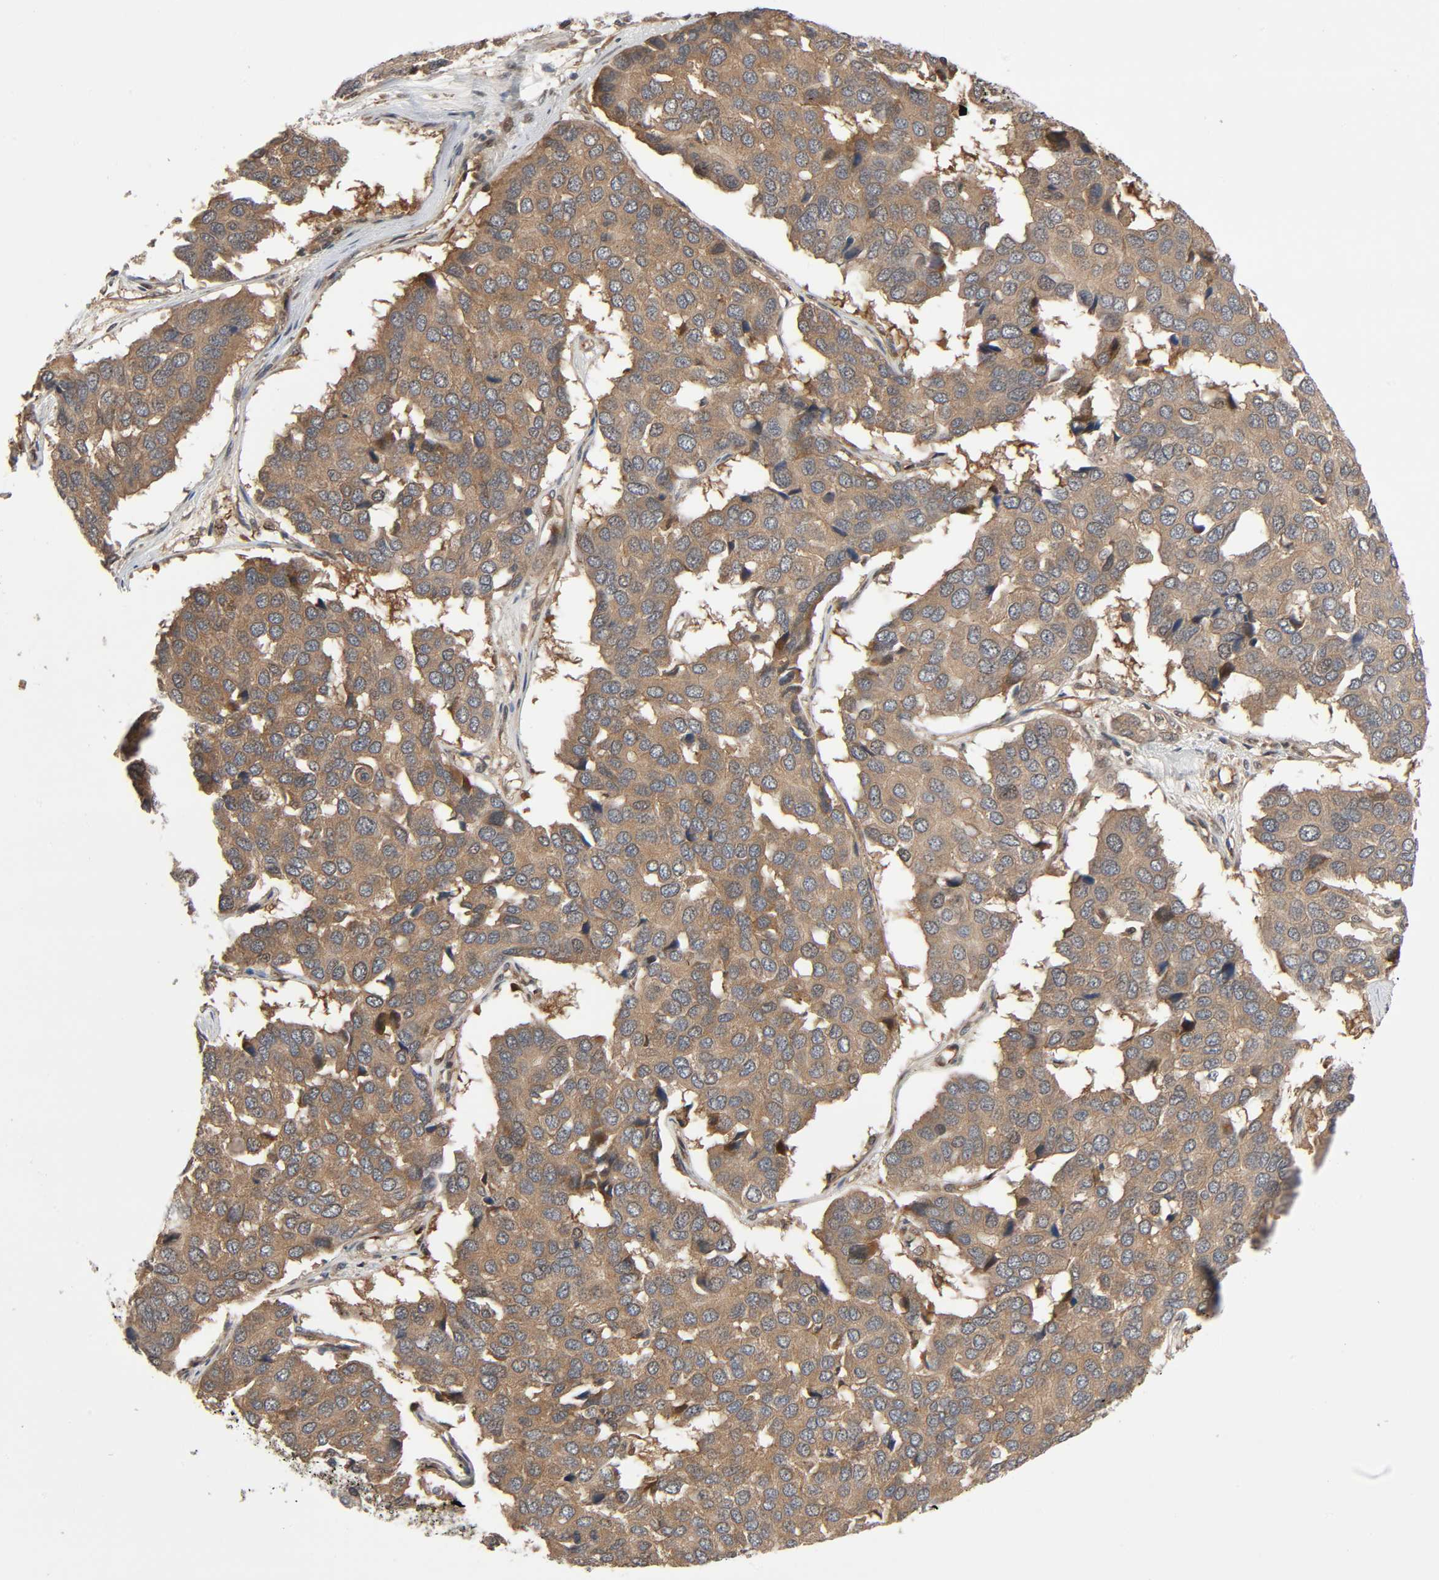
{"staining": {"intensity": "weak", "quantity": ">75%", "location": "cytoplasmic/membranous"}, "tissue": "pancreatic cancer", "cell_type": "Tumor cells", "image_type": "cancer", "snomed": [{"axis": "morphology", "description": "Adenocarcinoma, NOS"}, {"axis": "topography", "description": "Pancreas"}], "caption": "A brown stain highlights weak cytoplasmic/membranous positivity of a protein in human pancreatic cancer (adenocarcinoma) tumor cells.", "gene": "PPP2R1B", "patient": {"sex": "male", "age": 50}}